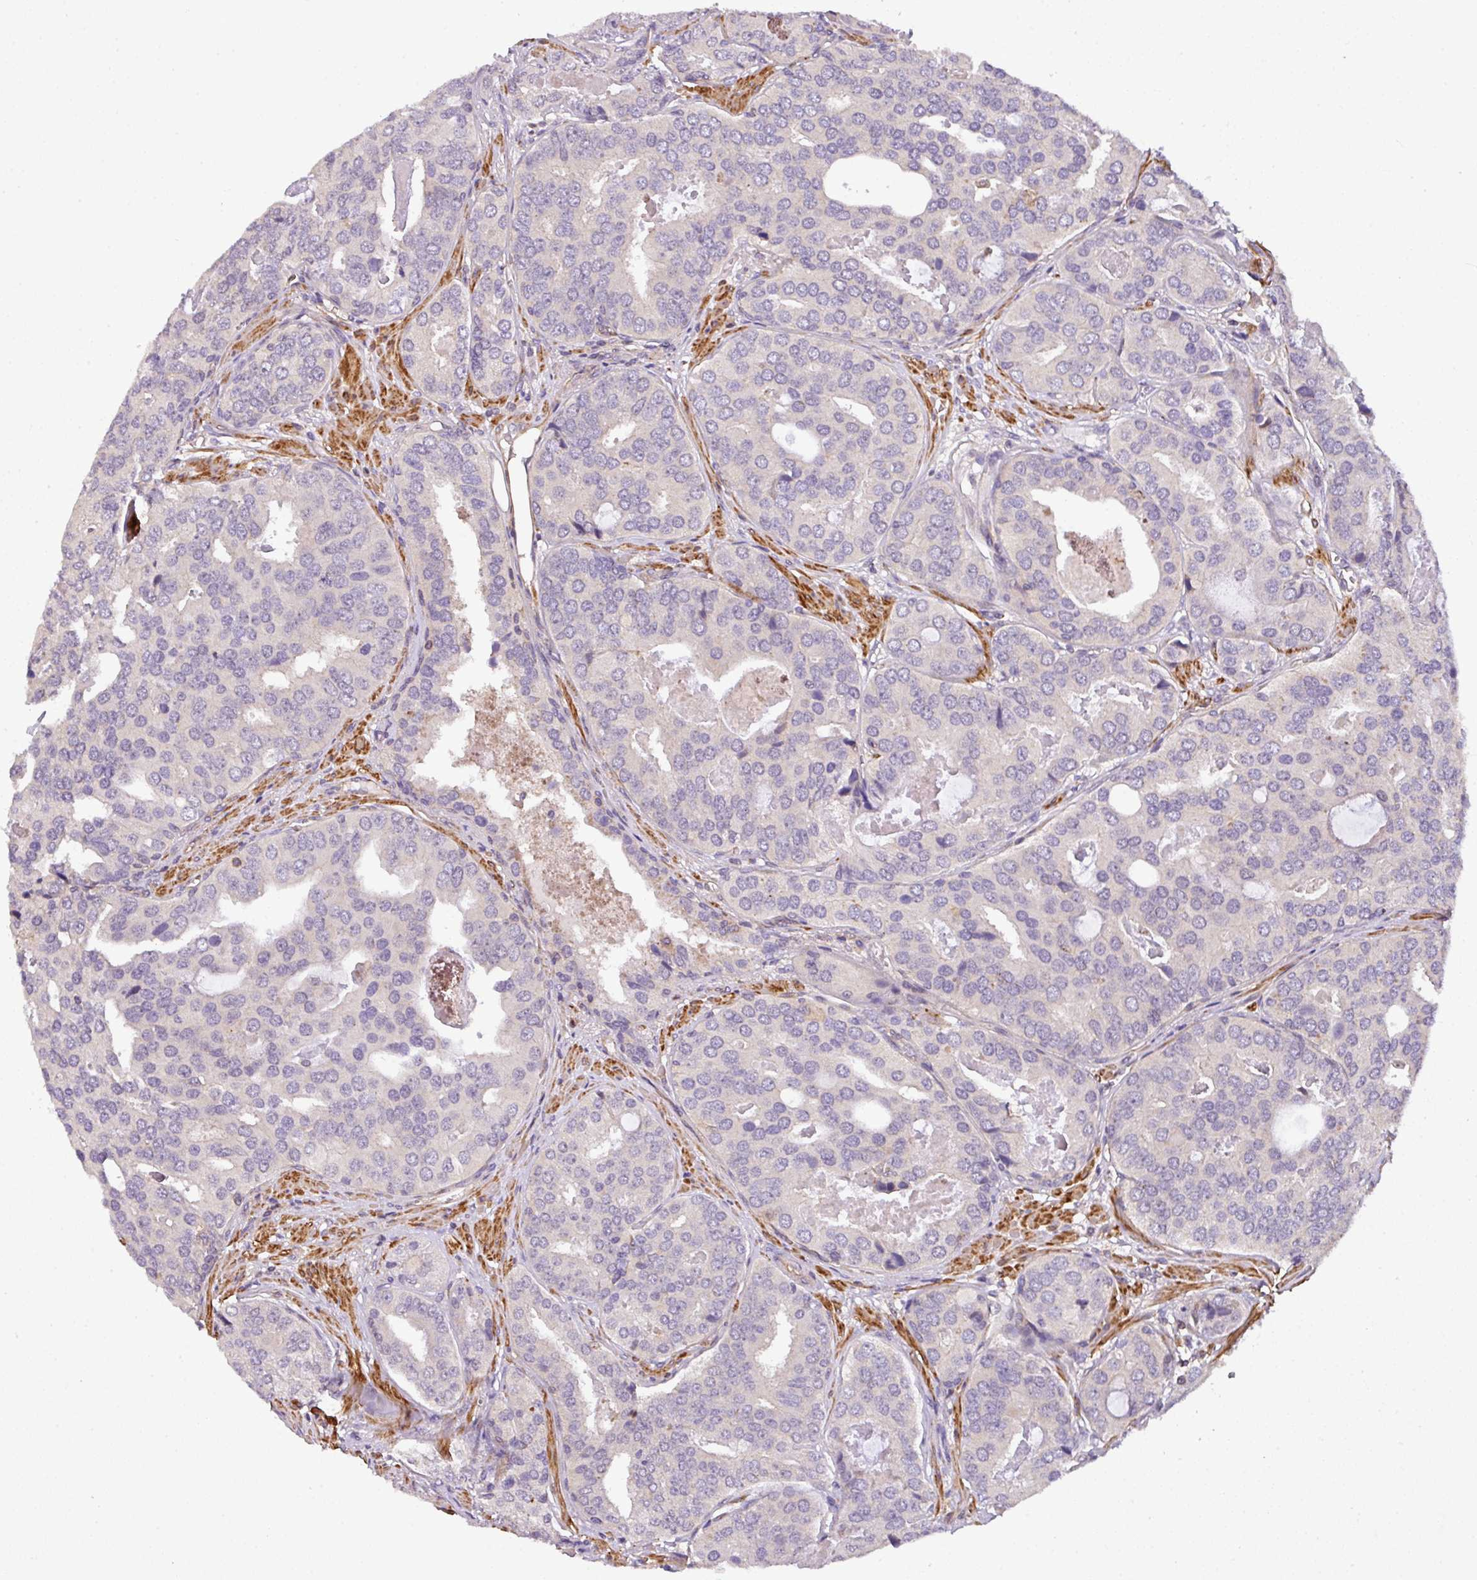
{"staining": {"intensity": "negative", "quantity": "none", "location": "none"}, "tissue": "prostate cancer", "cell_type": "Tumor cells", "image_type": "cancer", "snomed": [{"axis": "morphology", "description": "Adenocarcinoma, High grade"}, {"axis": "topography", "description": "Prostate"}], "caption": "Immunohistochemistry (IHC) histopathology image of prostate cancer (adenocarcinoma (high-grade)) stained for a protein (brown), which demonstrates no positivity in tumor cells.", "gene": "CASS4", "patient": {"sex": "male", "age": 71}}